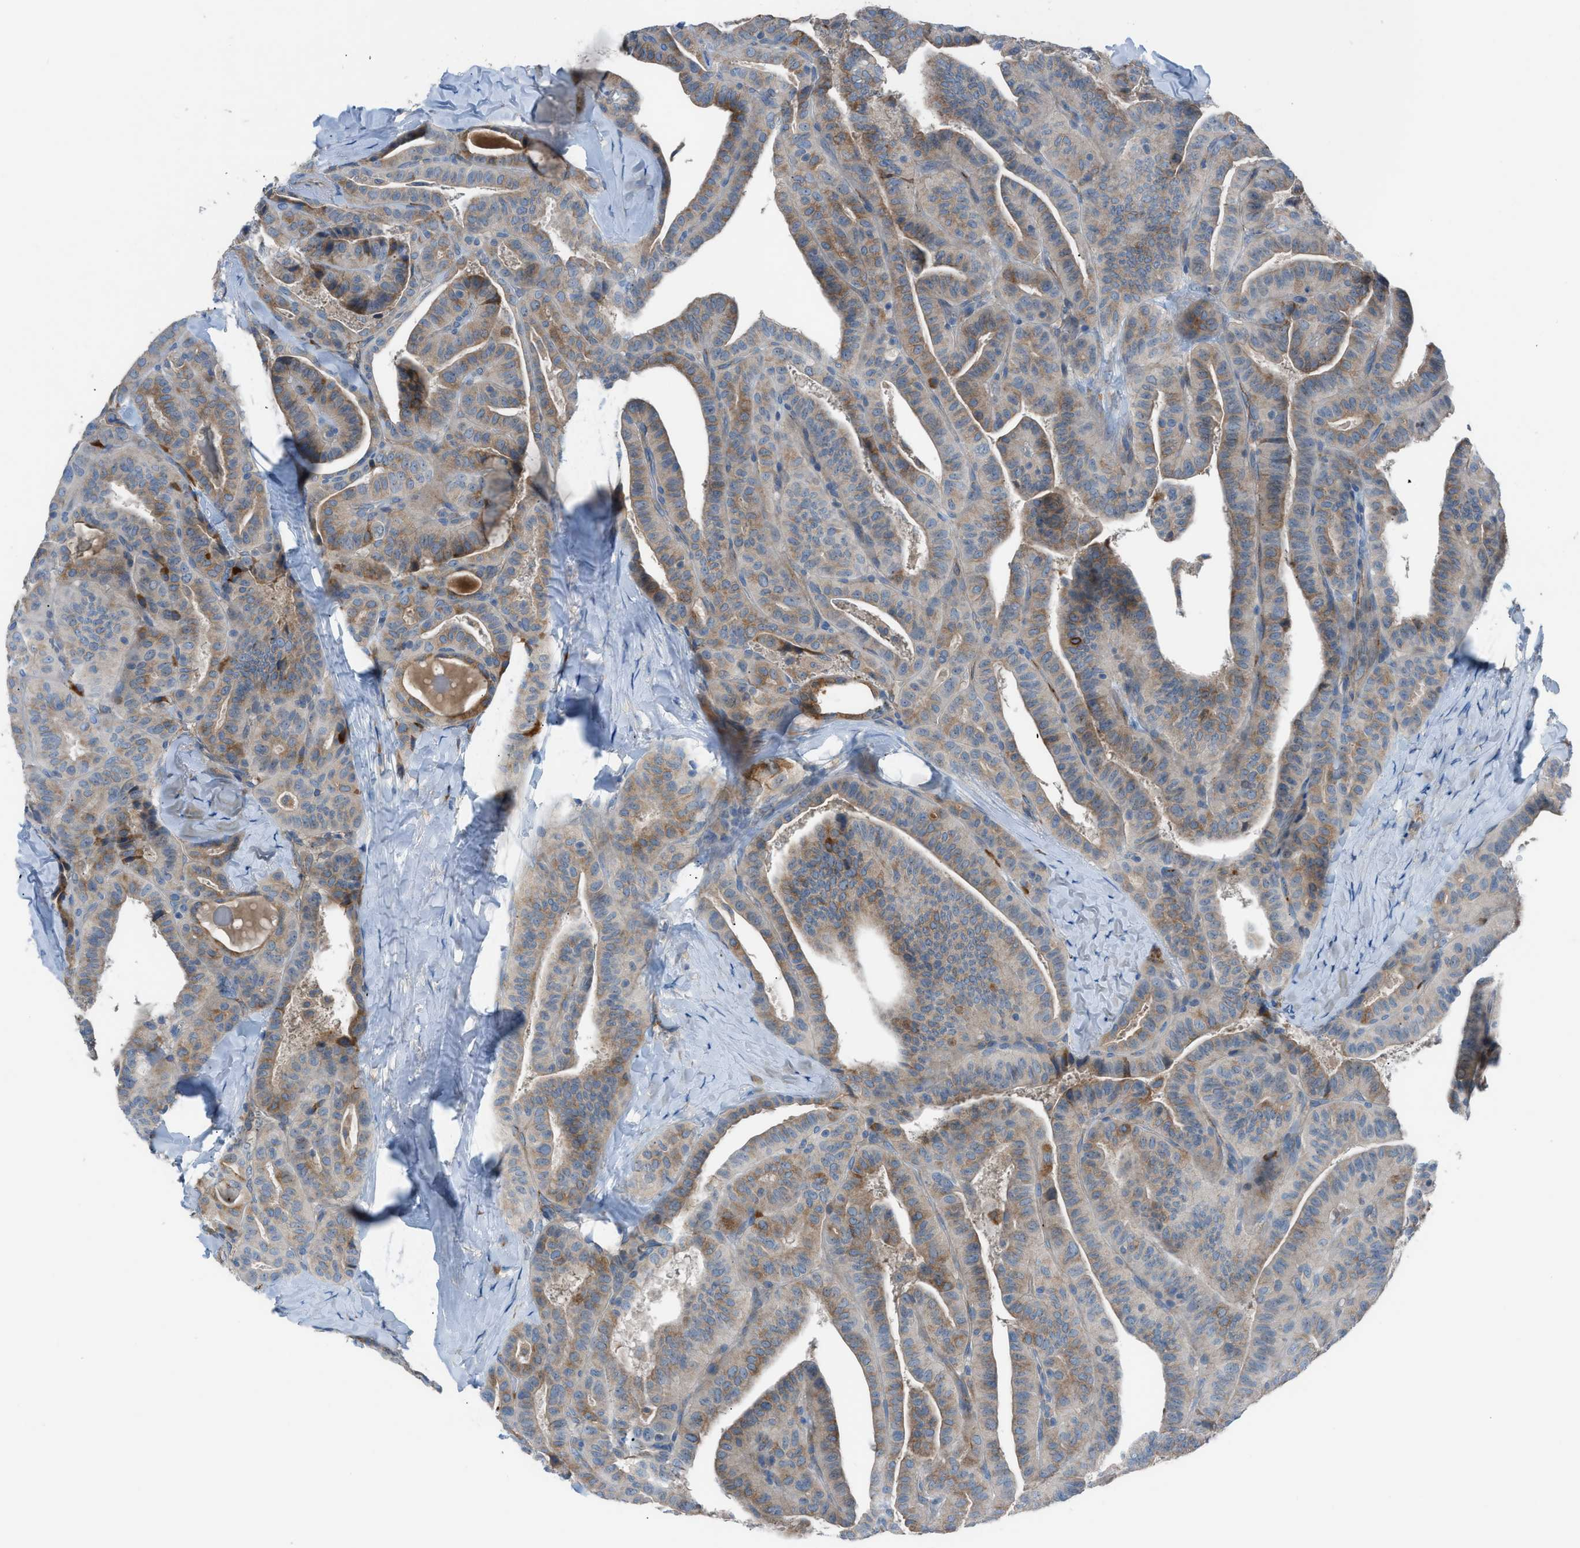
{"staining": {"intensity": "moderate", "quantity": "25%-75%", "location": "cytoplasmic/membranous"}, "tissue": "thyroid cancer", "cell_type": "Tumor cells", "image_type": "cancer", "snomed": [{"axis": "morphology", "description": "Papillary adenocarcinoma, NOS"}, {"axis": "topography", "description": "Thyroid gland"}], "caption": "The immunohistochemical stain highlights moderate cytoplasmic/membranous staining in tumor cells of thyroid cancer (papillary adenocarcinoma) tissue. The staining was performed using DAB (3,3'-diaminobenzidine), with brown indicating positive protein expression. Nuclei are stained blue with hematoxylin.", "gene": "HEG1", "patient": {"sex": "male", "age": 77}}